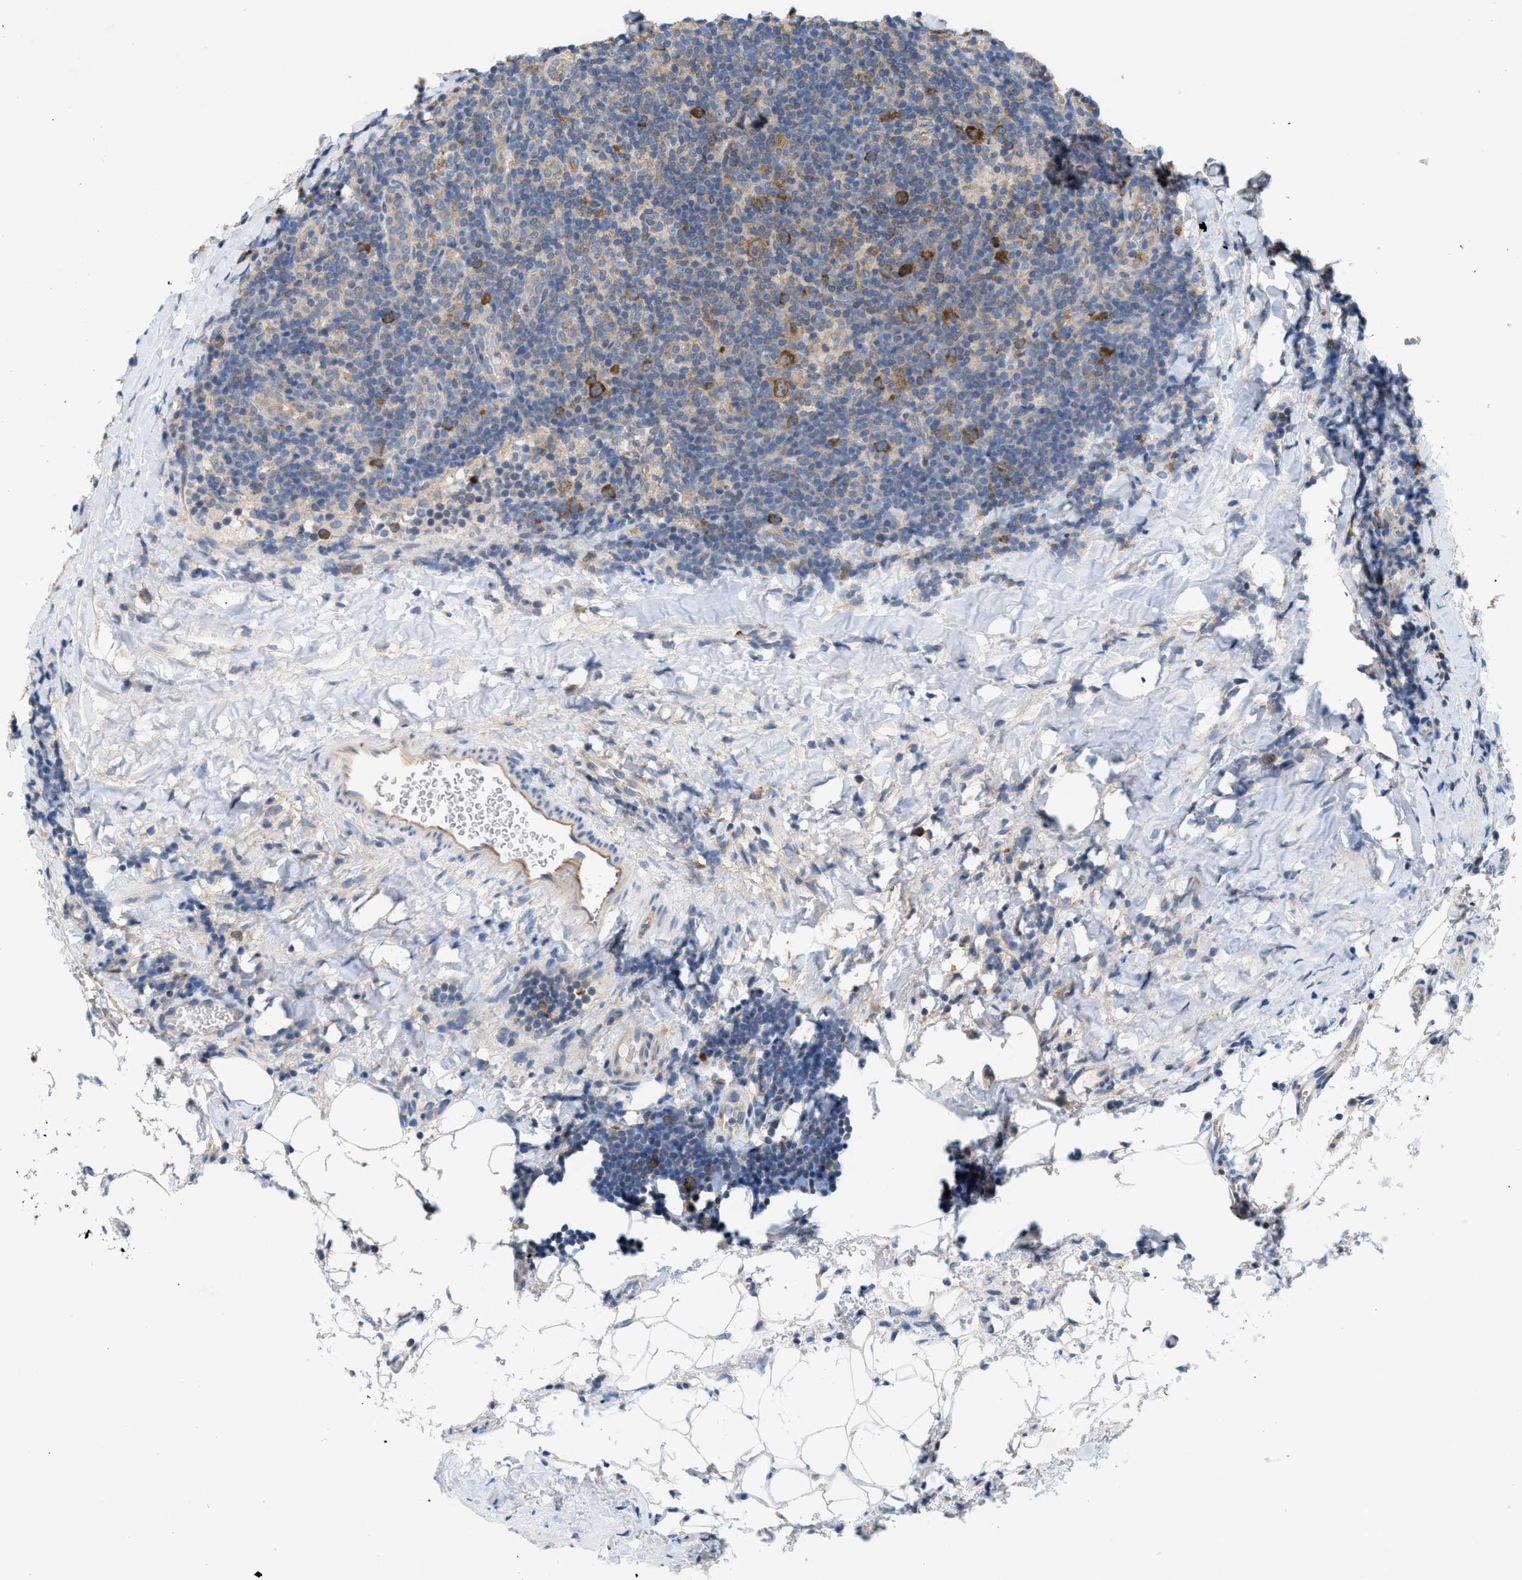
{"staining": {"intensity": "moderate", "quantity": ">75%", "location": "cytoplasmic/membranous"}, "tissue": "lymphoma", "cell_type": "Tumor cells", "image_type": "cancer", "snomed": [{"axis": "morphology", "description": "Hodgkin's disease, NOS"}, {"axis": "topography", "description": "Lymph node"}], "caption": "Protein expression analysis of Hodgkin's disease demonstrates moderate cytoplasmic/membranous expression in approximately >75% of tumor cells.", "gene": "UBAP2", "patient": {"sex": "female", "age": 57}}